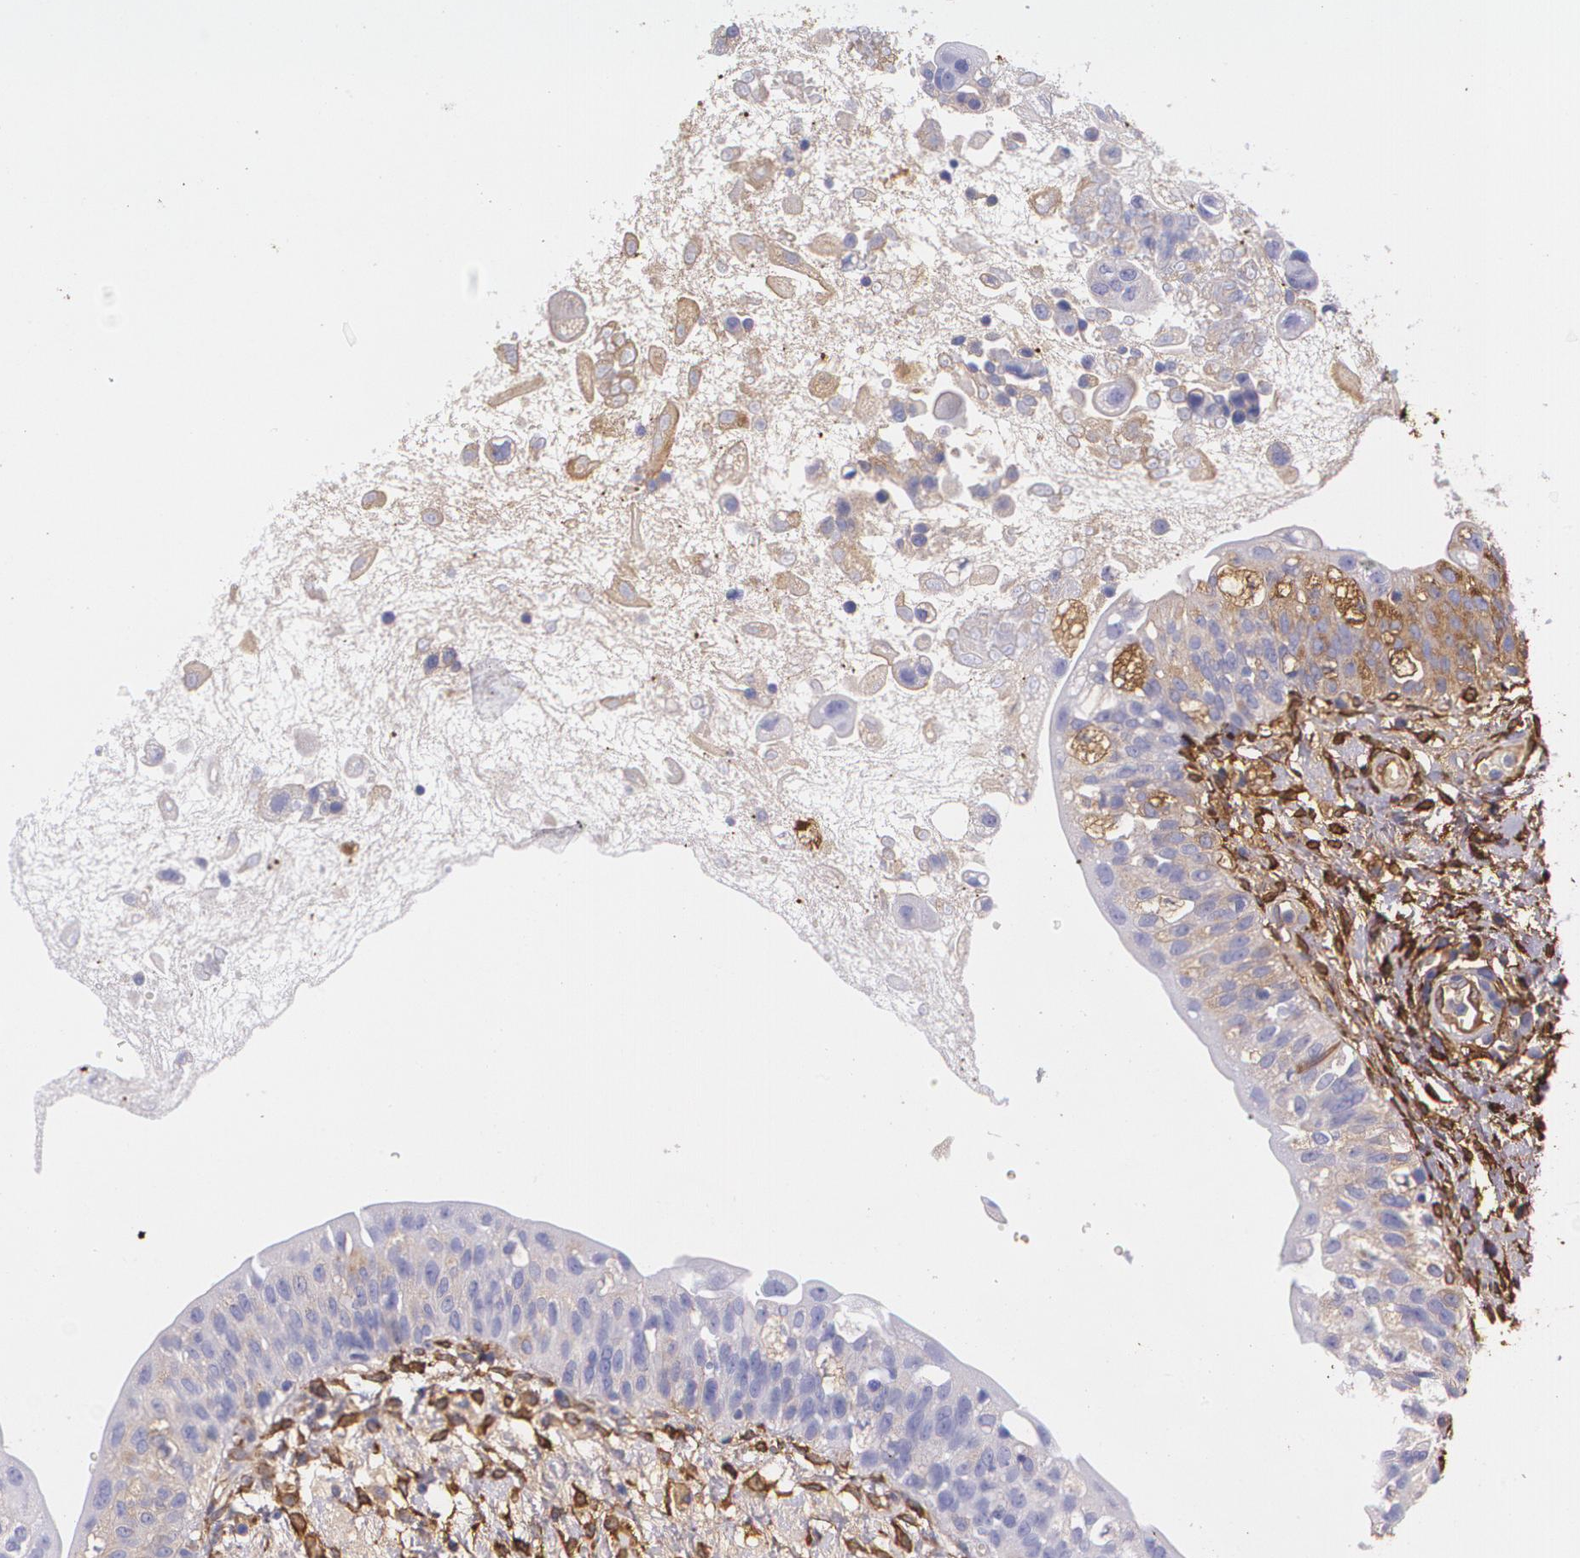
{"staining": {"intensity": "moderate", "quantity": "25%-75%", "location": "cytoplasmic/membranous"}, "tissue": "urinary bladder", "cell_type": "Urothelial cells", "image_type": "normal", "snomed": [{"axis": "morphology", "description": "Normal tissue, NOS"}, {"axis": "topography", "description": "Urinary bladder"}], "caption": "Brown immunohistochemical staining in normal urinary bladder exhibits moderate cytoplasmic/membranous expression in approximately 25%-75% of urothelial cells.", "gene": "MMP2", "patient": {"sex": "female", "age": 55}}